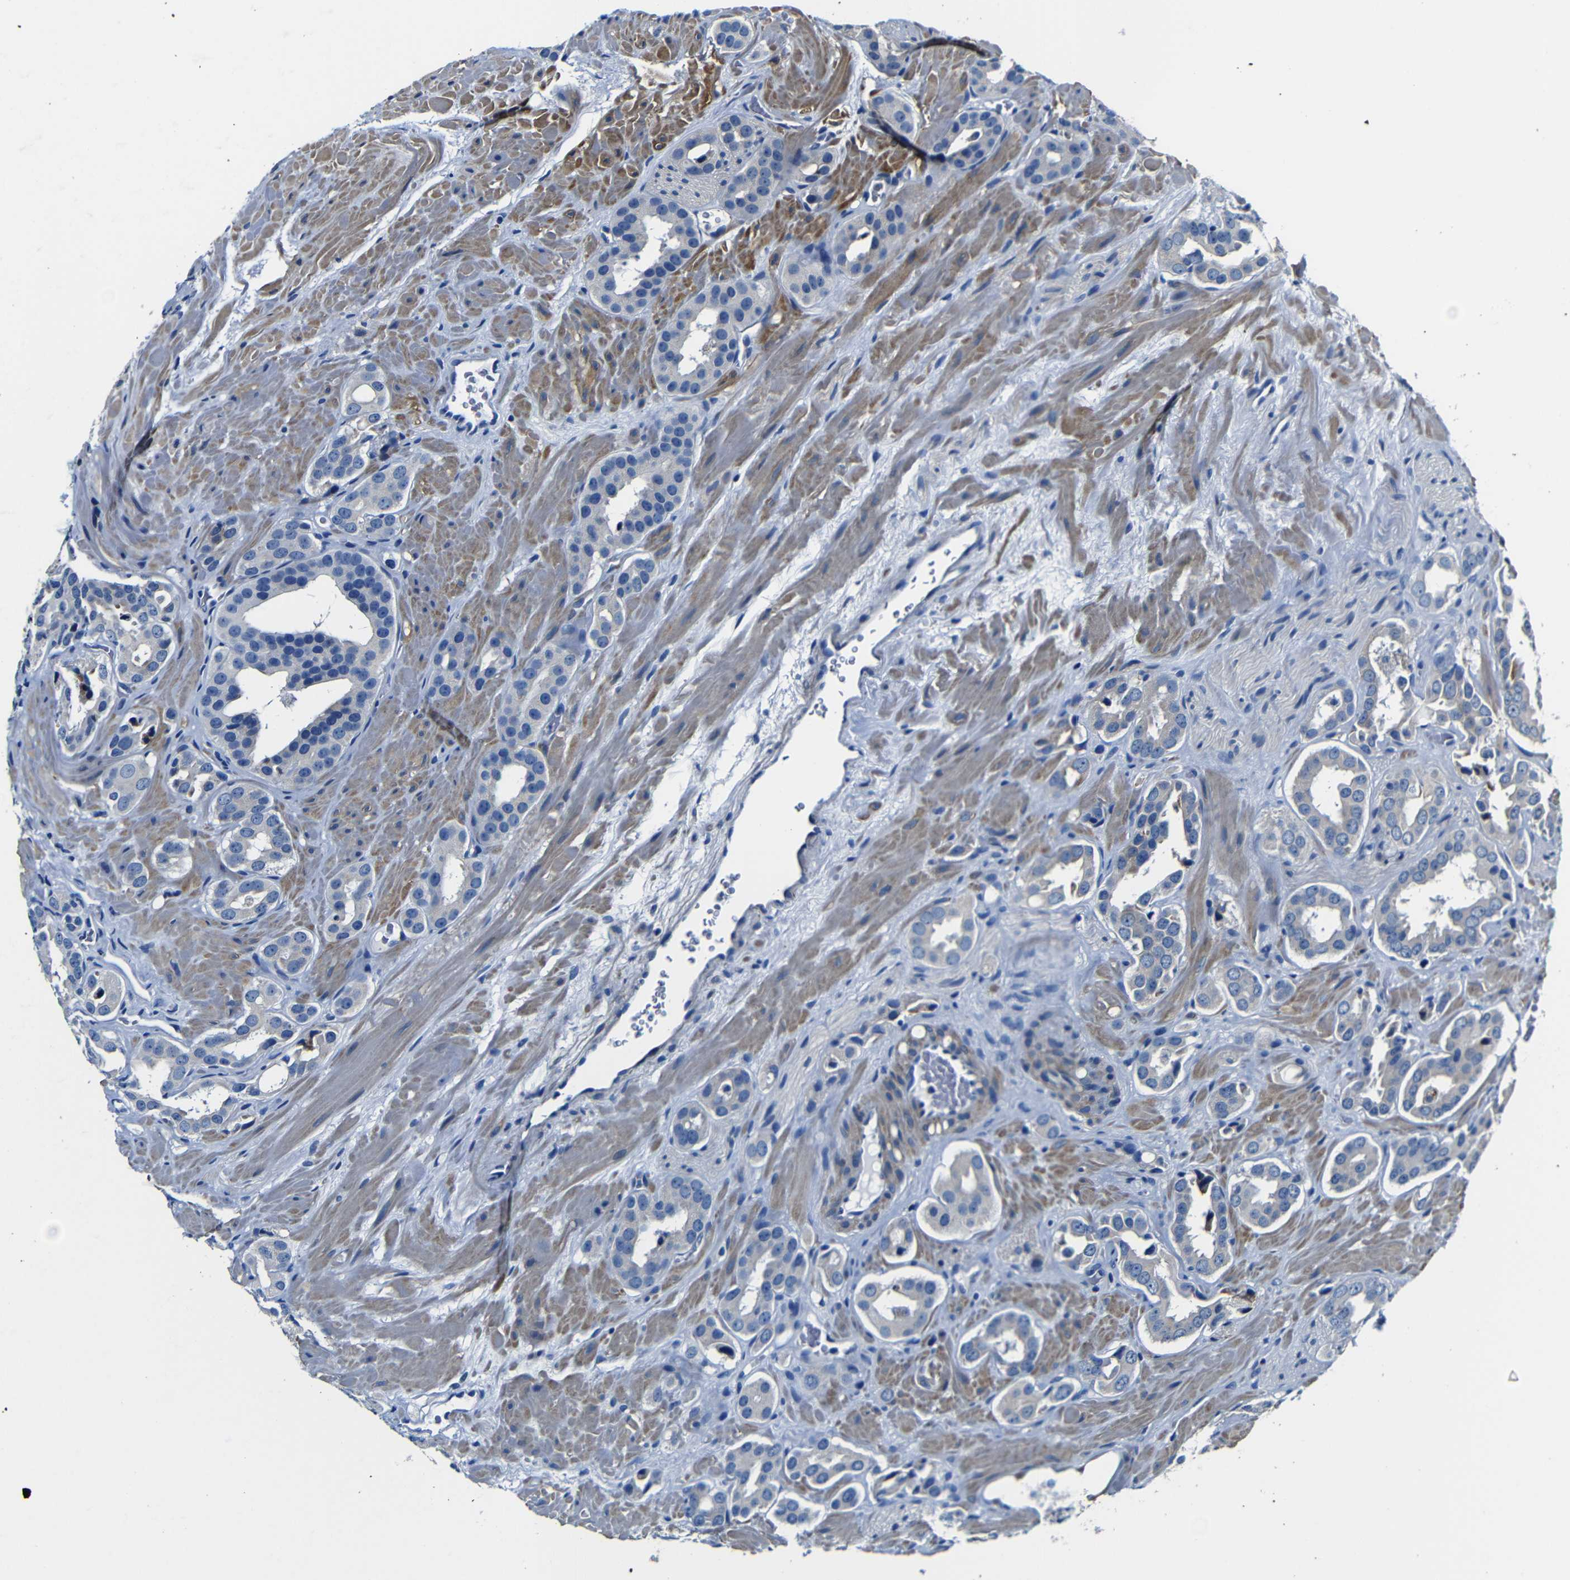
{"staining": {"intensity": "negative", "quantity": "none", "location": "none"}, "tissue": "prostate cancer", "cell_type": "Tumor cells", "image_type": "cancer", "snomed": [{"axis": "morphology", "description": "Adenocarcinoma, High grade"}, {"axis": "topography", "description": "Prostate"}], "caption": "Immunohistochemistry of human prostate cancer (high-grade adenocarcinoma) exhibits no staining in tumor cells.", "gene": "TNFAIP1", "patient": {"sex": "male", "age": 64}}